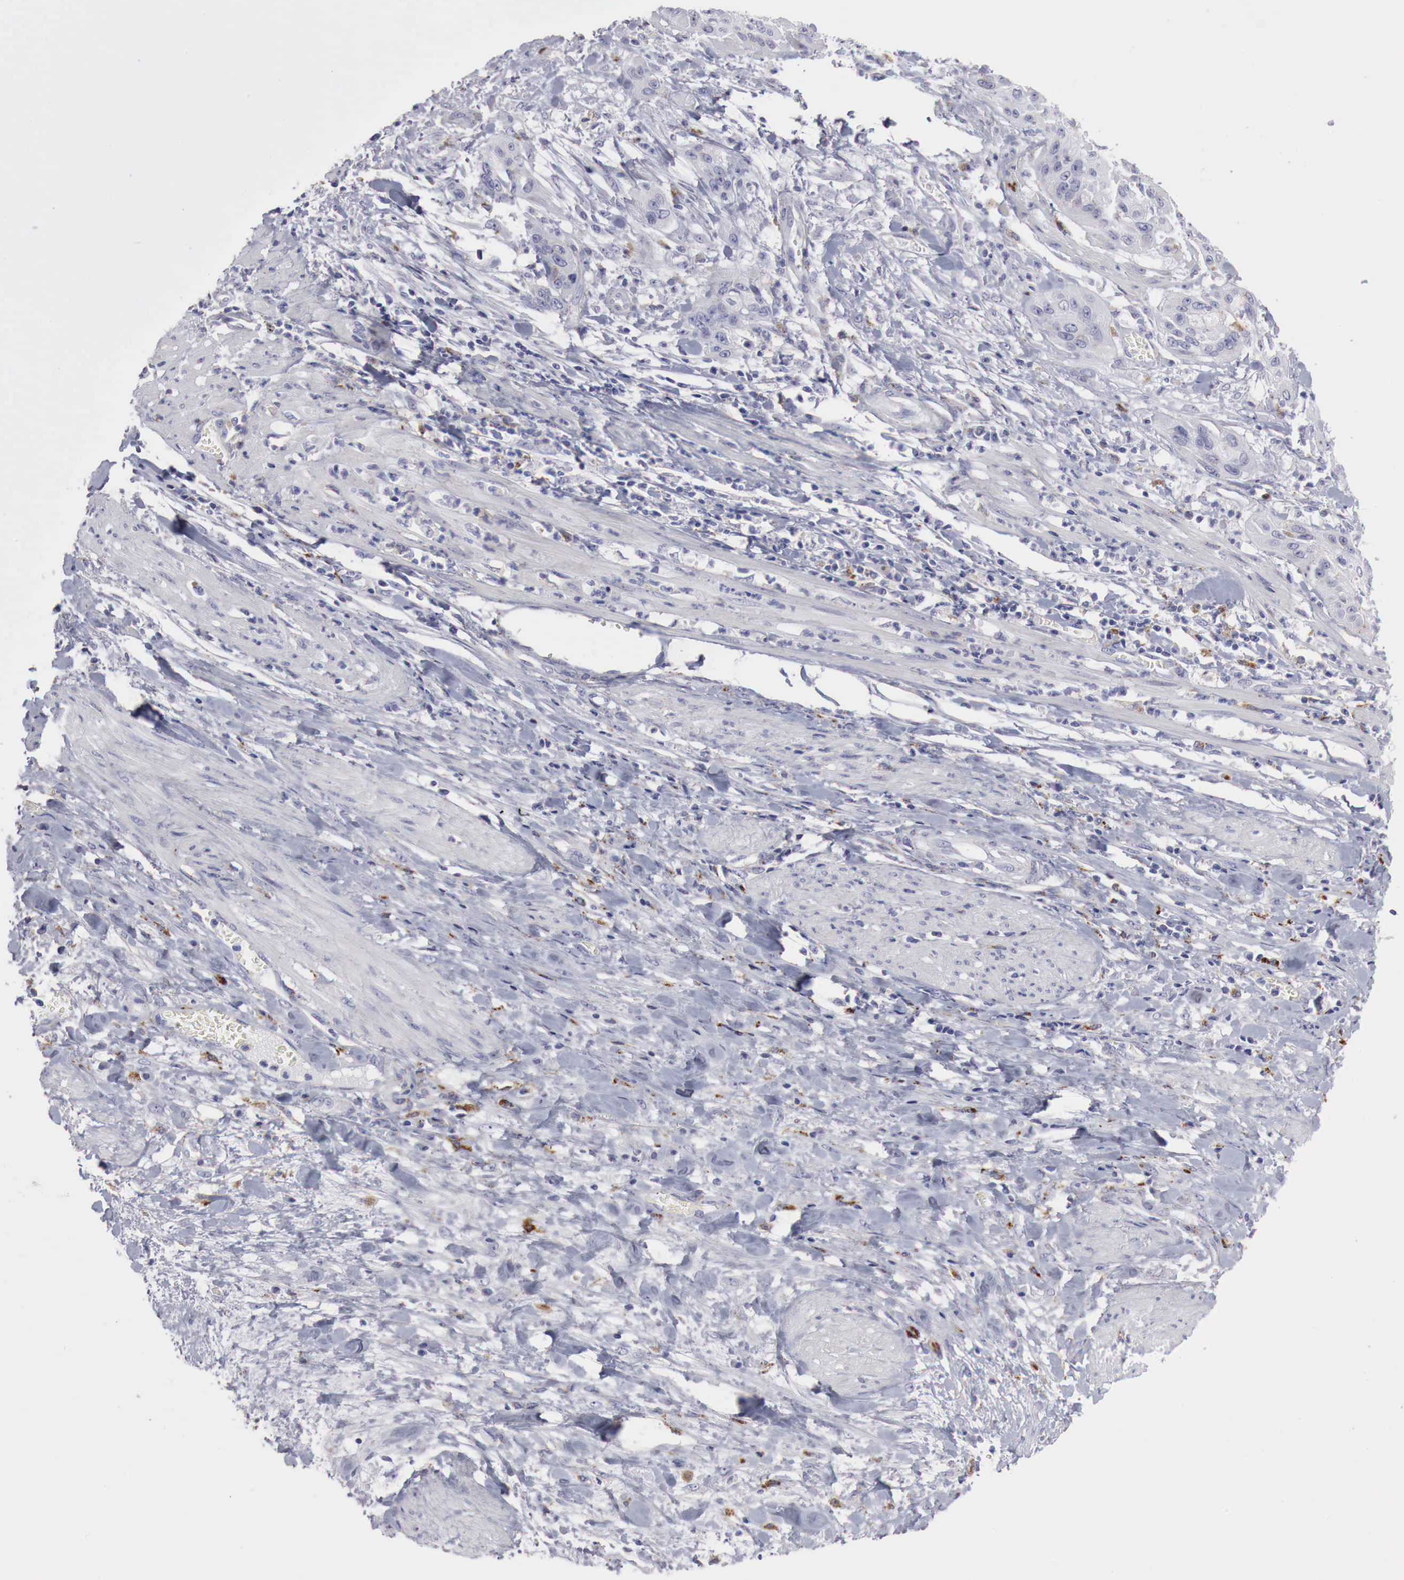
{"staining": {"intensity": "negative", "quantity": "none", "location": "none"}, "tissue": "cervical cancer", "cell_type": "Tumor cells", "image_type": "cancer", "snomed": [{"axis": "morphology", "description": "Squamous cell carcinoma, NOS"}, {"axis": "topography", "description": "Cervix"}], "caption": "A micrograph of human cervical cancer (squamous cell carcinoma) is negative for staining in tumor cells.", "gene": "GLA", "patient": {"sex": "female", "age": 41}}